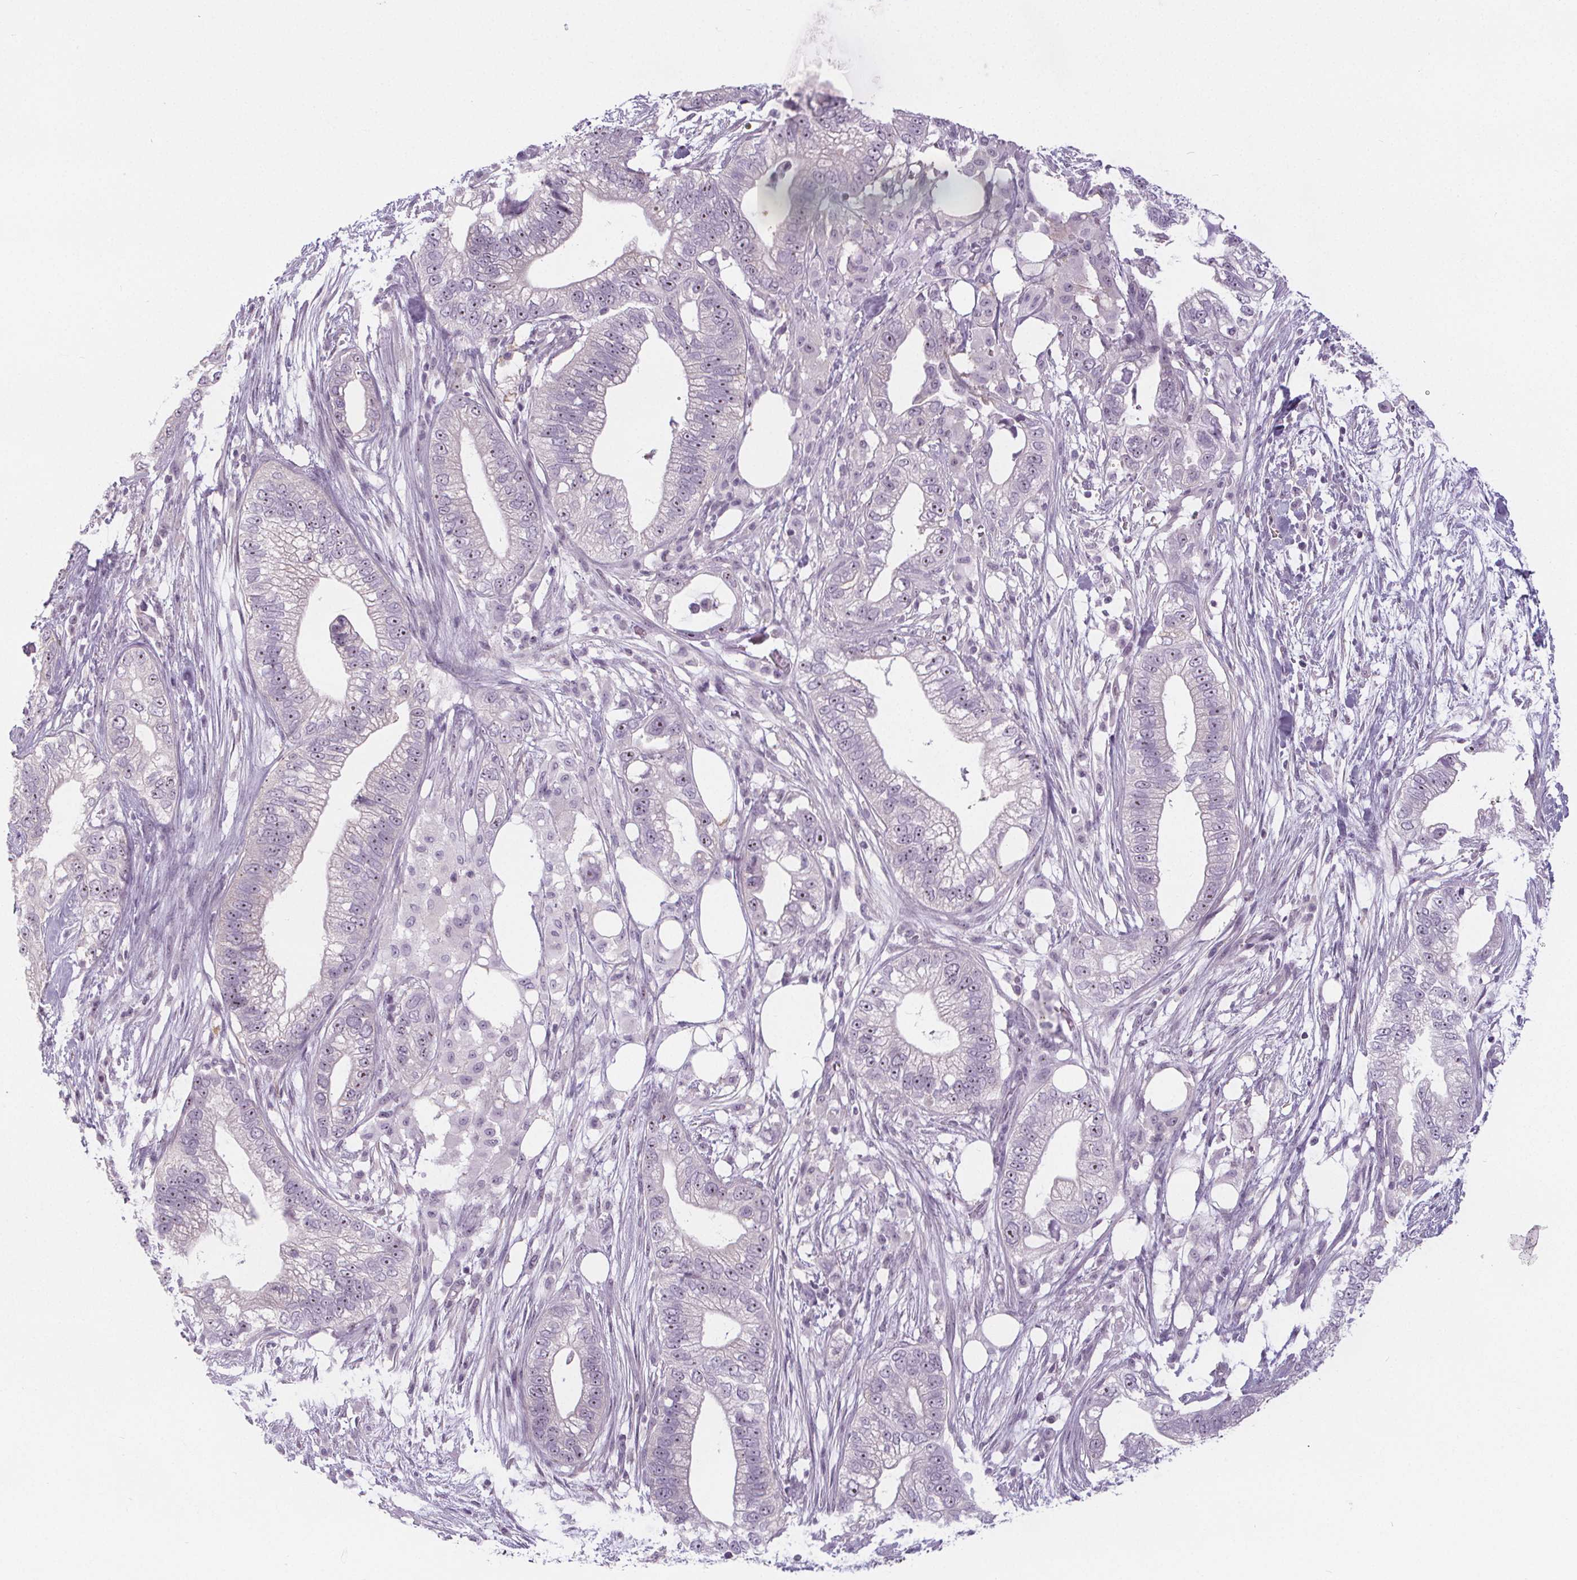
{"staining": {"intensity": "weak", "quantity": "25%-75%", "location": "nuclear"}, "tissue": "pancreatic cancer", "cell_type": "Tumor cells", "image_type": "cancer", "snomed": [{"axis": "morphology", "description": "Adenocarcinoma, NOS"}, {"axis": "topography", "description": "Pancreas"}], "caption": "A brown stain shows weak nuclear expression of a protein in pancreatic cancer (adenocarcinoma) tumor cells.", "gene": "NOLC1", "patient": {"sex": "male", "age": 70}}